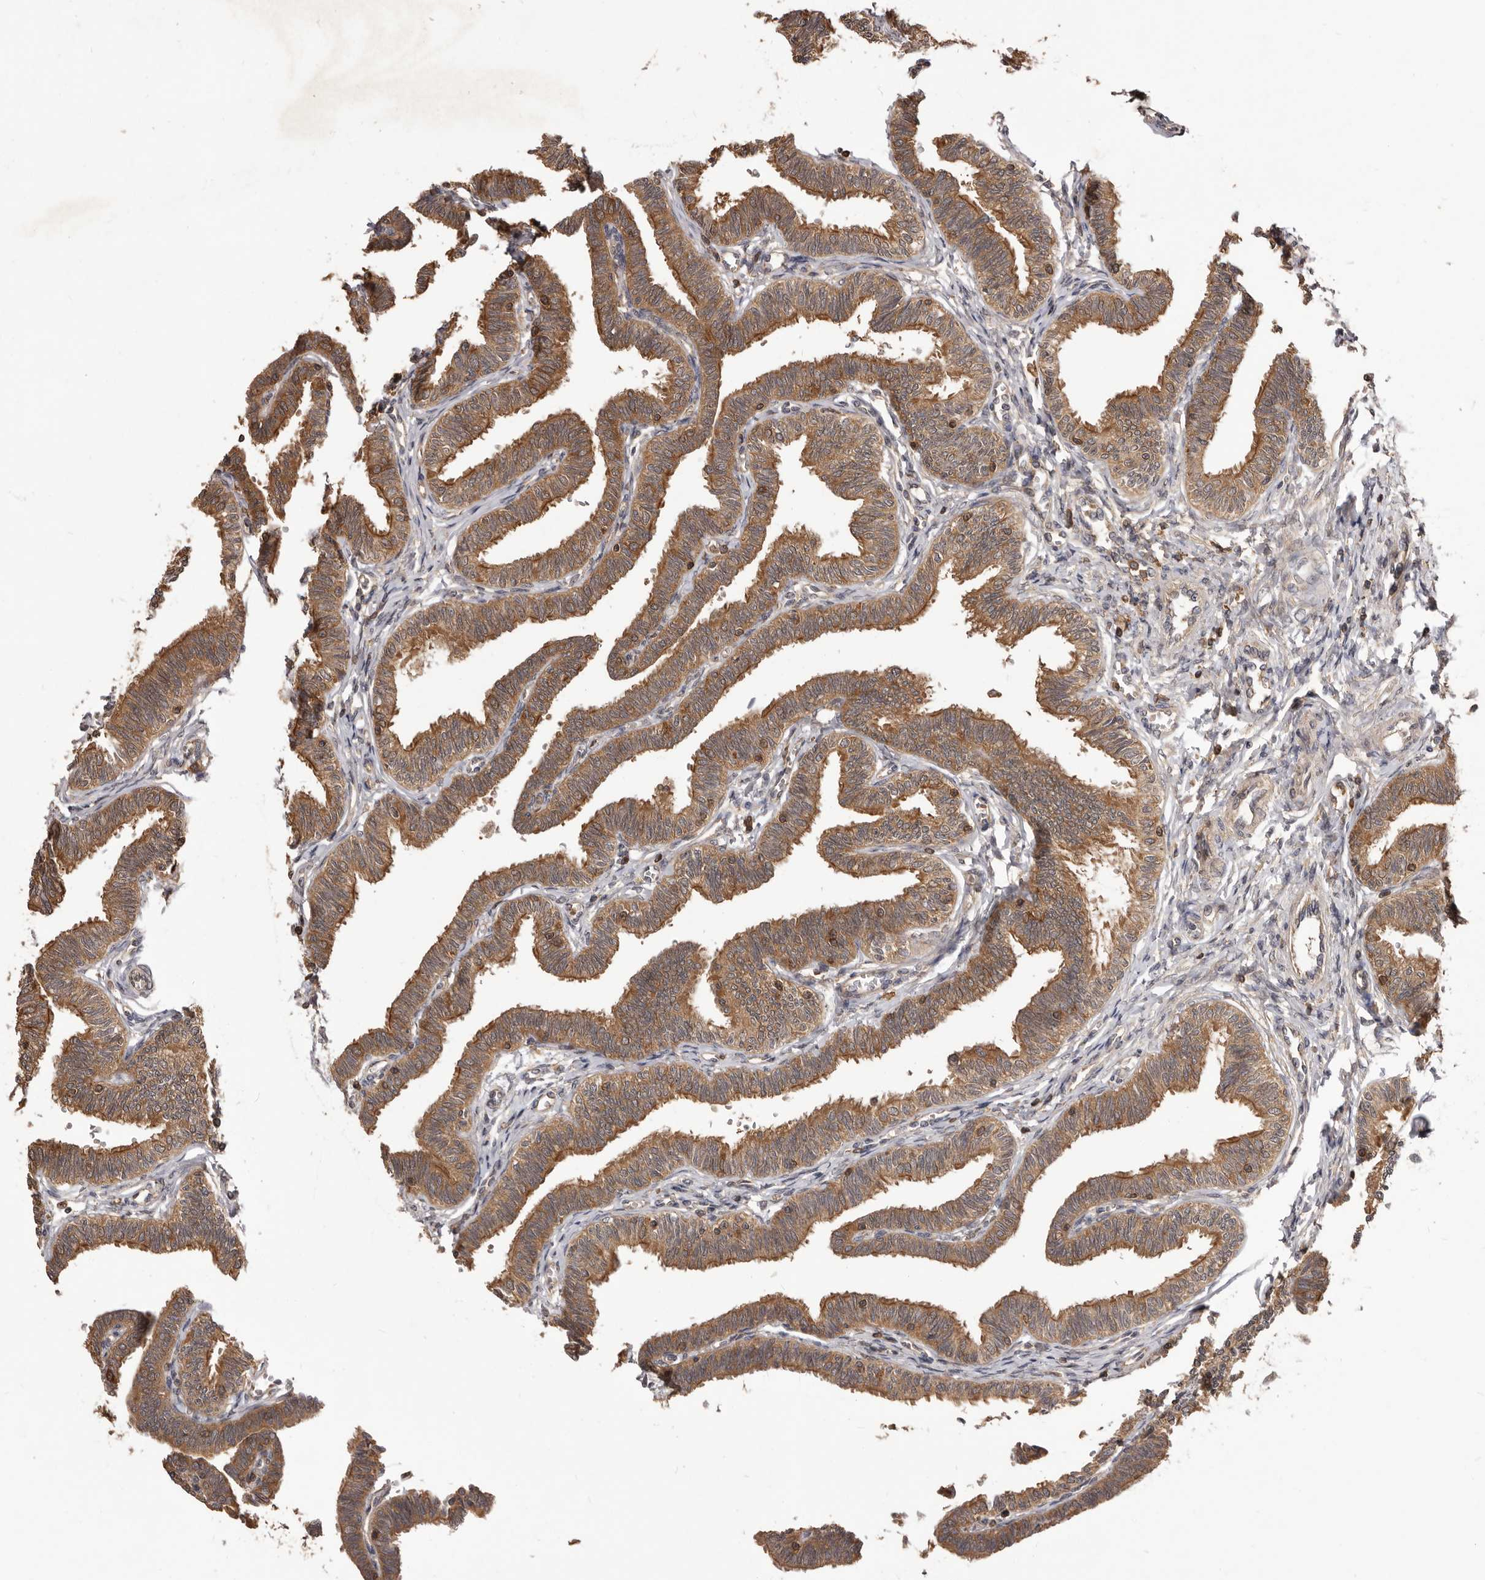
{"staining": {"intensity": "strong", "quantity": ">75%", "location": "cytoplasmic/membranous"}, "tissue": "fallopian tube", "cell_type": "Glandular cells", "image_type": "normal", "snomed": [{"axis": "morphology", "description": "Normal tissue, NOS"}, {"axis": "topography", "description": "Fallopian tube"}, {"axis": "topography", "description": "Ovary"}], "caption": "A histopathology image of human fallopian tube stained for a protein reveals strong cytoplasmic/membranous brown staining in glandular cells. Using DAB (brown) and hematoxylin (blue) stains, captured at high magnification using brightfield microscopy.", "gene": "HBS1L", "patient": {"sex": "female", "age": 23}}